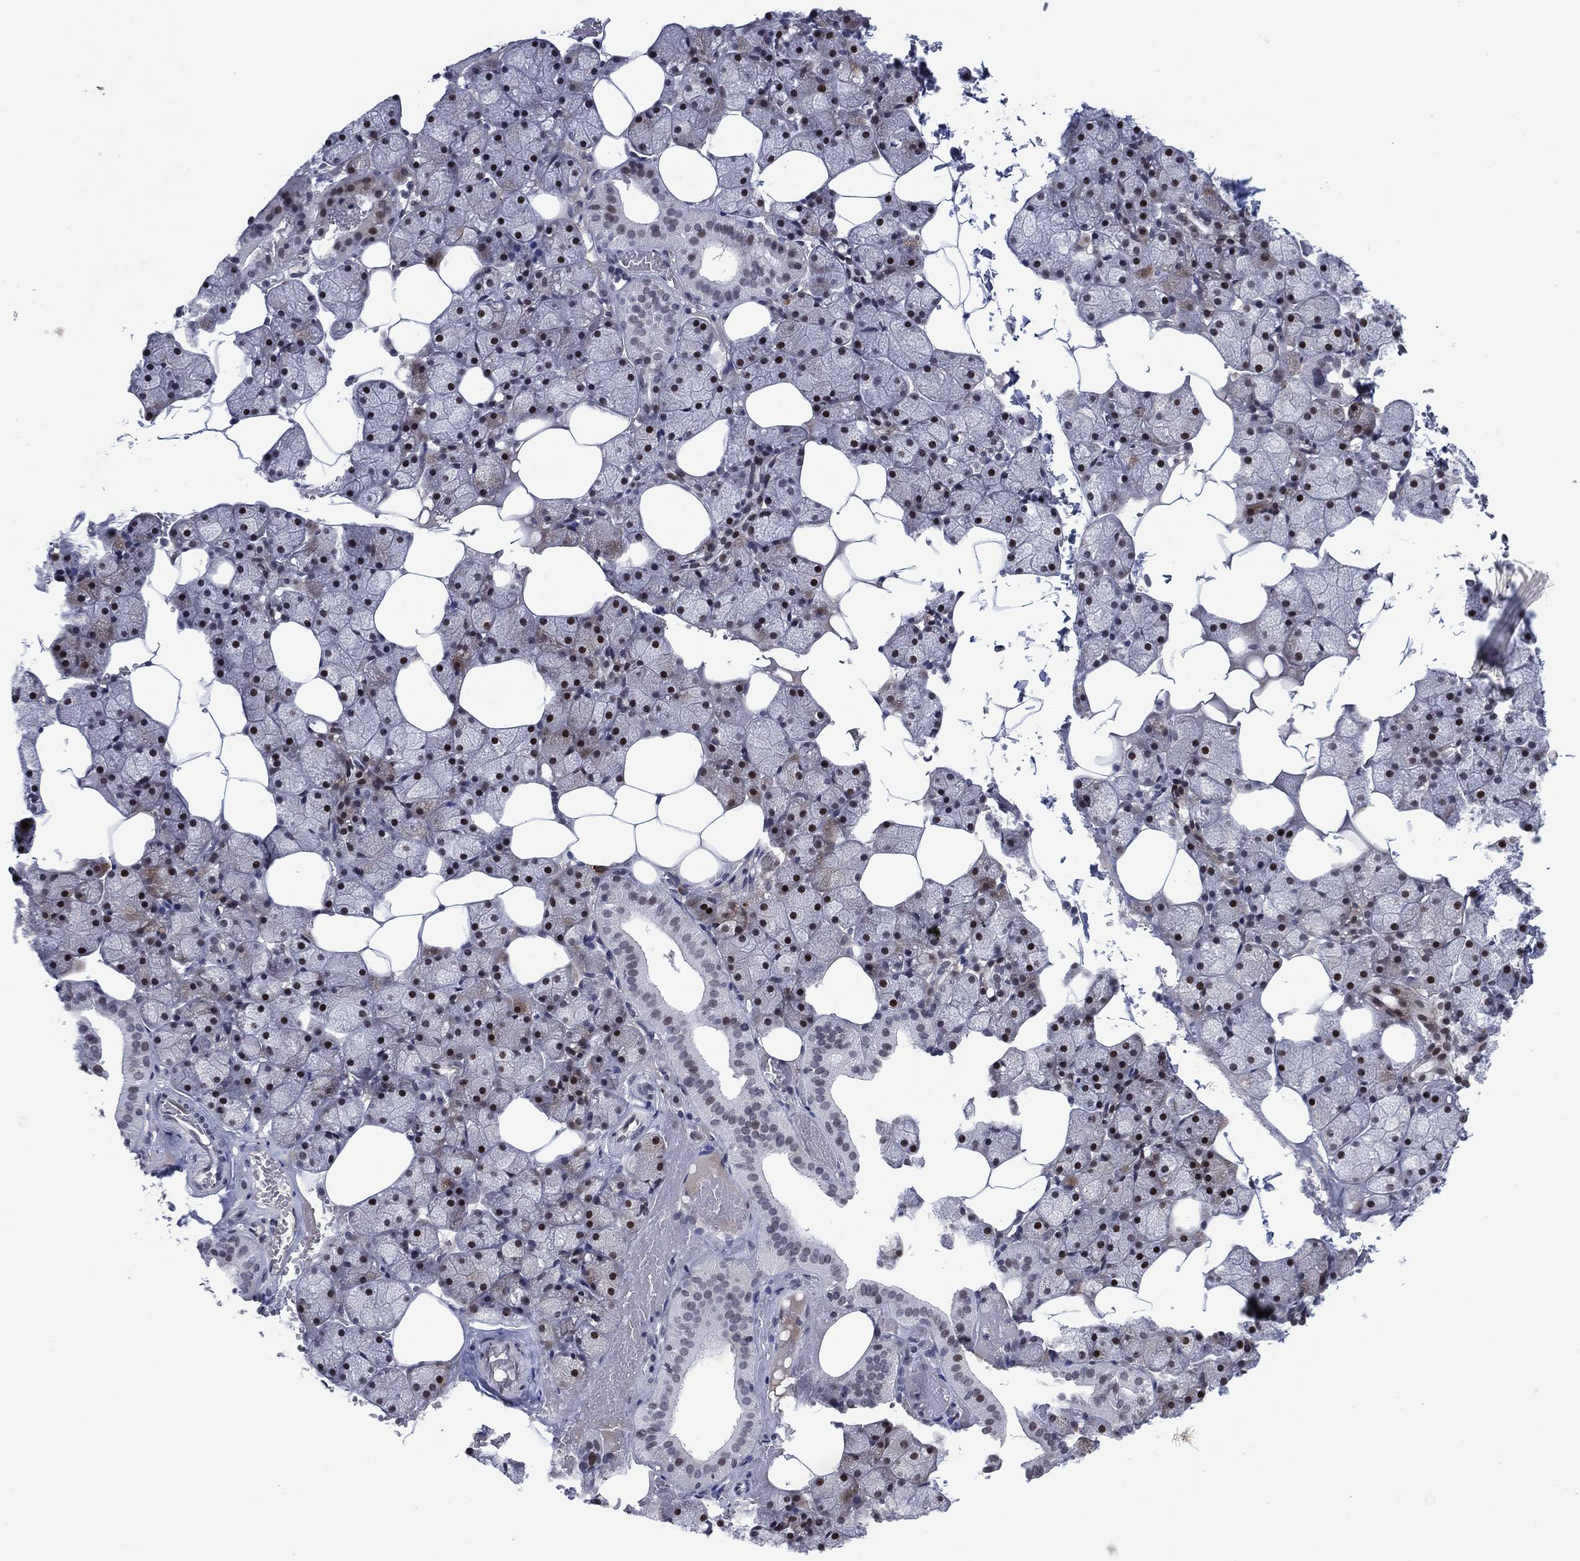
{"staining": {"intensity": "strong", "quantity": "<25%", "location": "nuclear"}, "tissue": "salivary gland", "cell_type": "Glandular cells", "image_type": "normal", "snomed": [{"axis": "morphology", "description": "Normal tissue, NOS"}, {"axis": "topography", "description": "Salivary gland"}], "caption": "Immunohistochemistry (IHC) staining of normal salivary gland, which exhibits medium levels of strong nuclear staining in about <25% of glandular cells indicating strong nuclear protein positivity. The staining was performed using DAB (3,3'-diaminobenzidine) (brown) for protein detection and nuclei were counterstained in hematoxylin (blue).", "gene": "GATA6", "patient": {"sex": "male", "age": 38}}